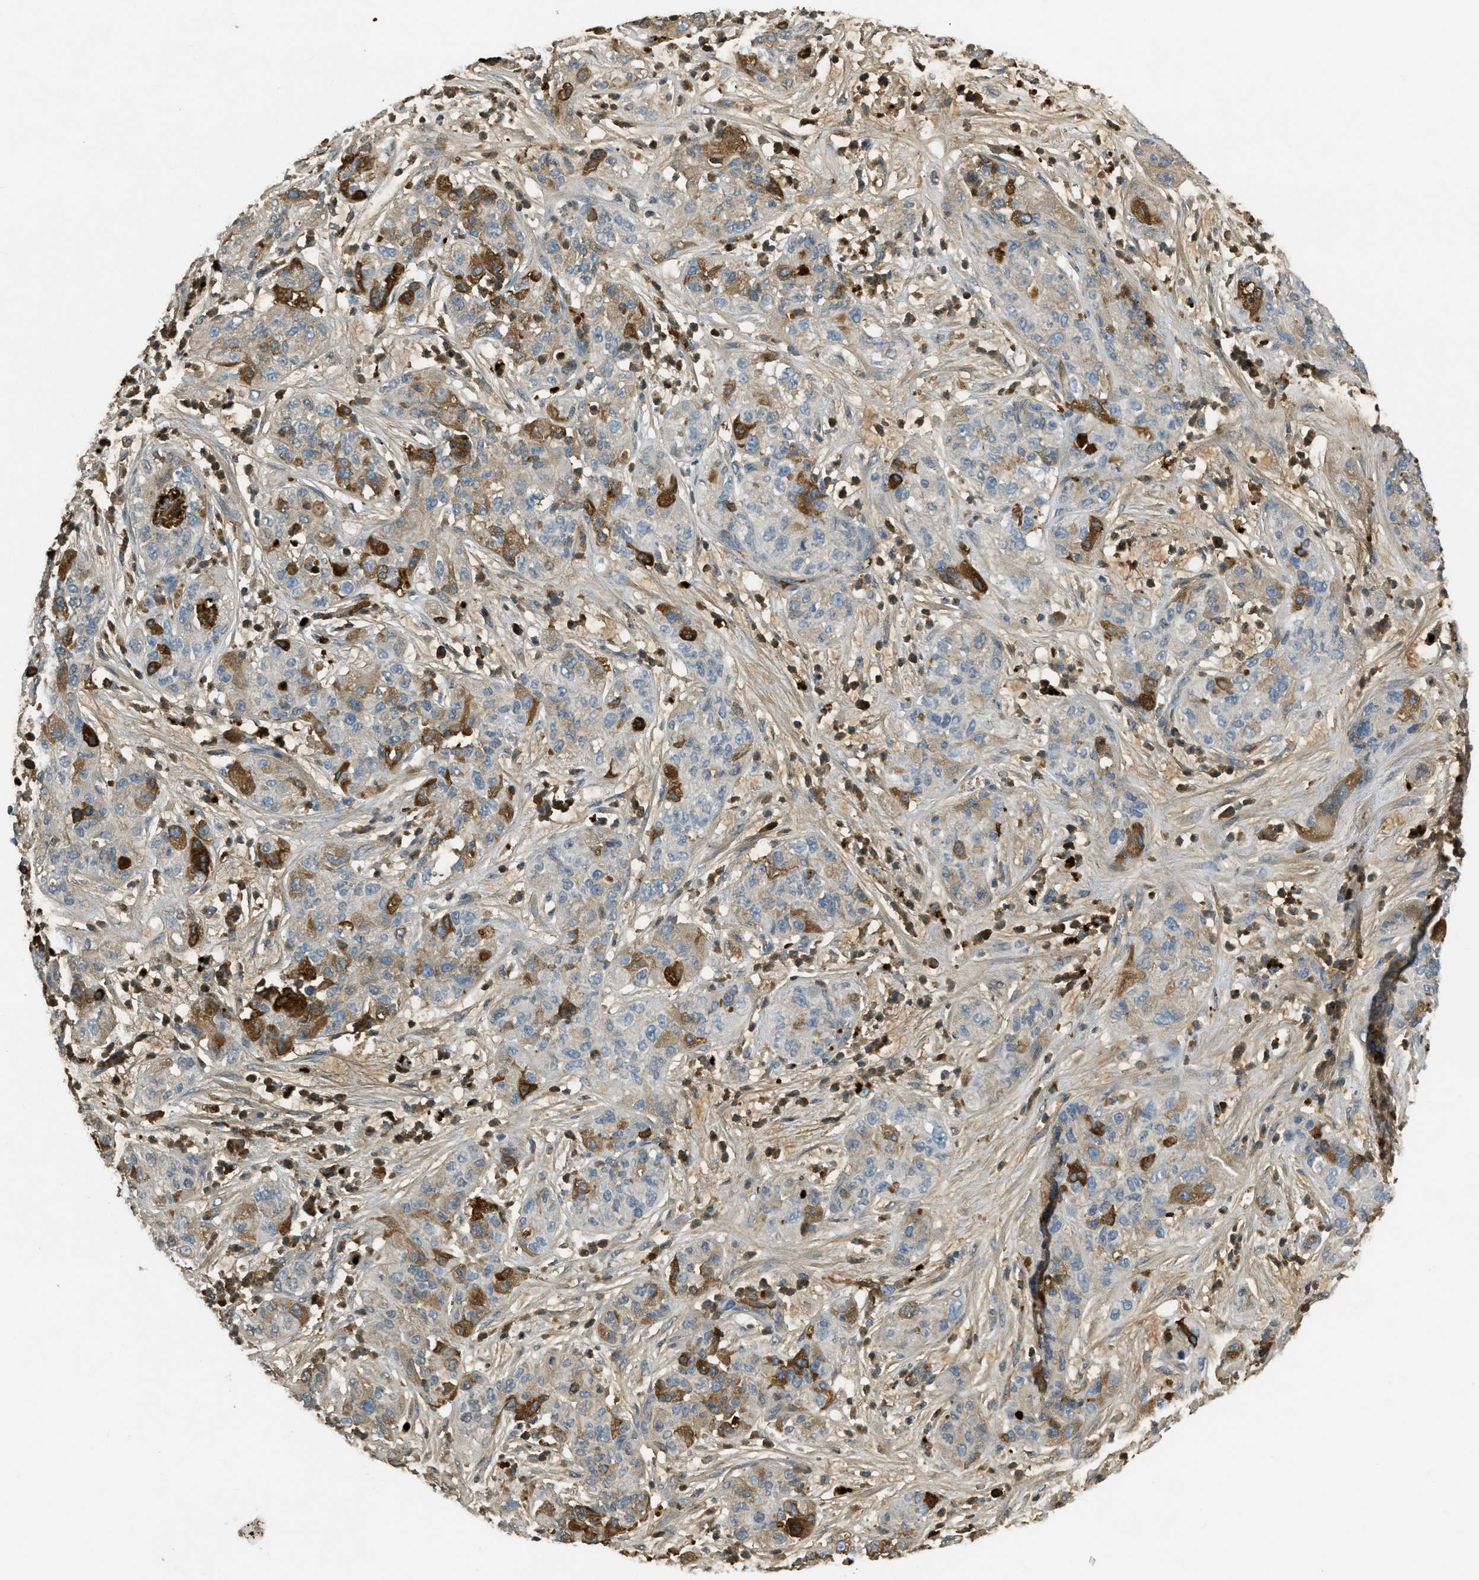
{"staining": {"intensity": "moderate", "quantity": "<25%", "location": "cytoplasmic/membranous"}, "tissue": "pancreatic cancer", "cell_type": "Tumor cells", "image_type": "cancer", "snomed": [{"axis": "morphology", "description": "Adenocarcinoma, NOS"}, {"axis": "topography", "description": "Pancreas"}], "caption": "Immunohistochemical staining of human pancreatic cancer (adenocarcinoma) reveals low levels of moderate cytoplasmic/membranous protein staining in approximately <25% of tumor cells.", "gene": "PRTN3", "patient": {"sex": "female", "age": 78}}